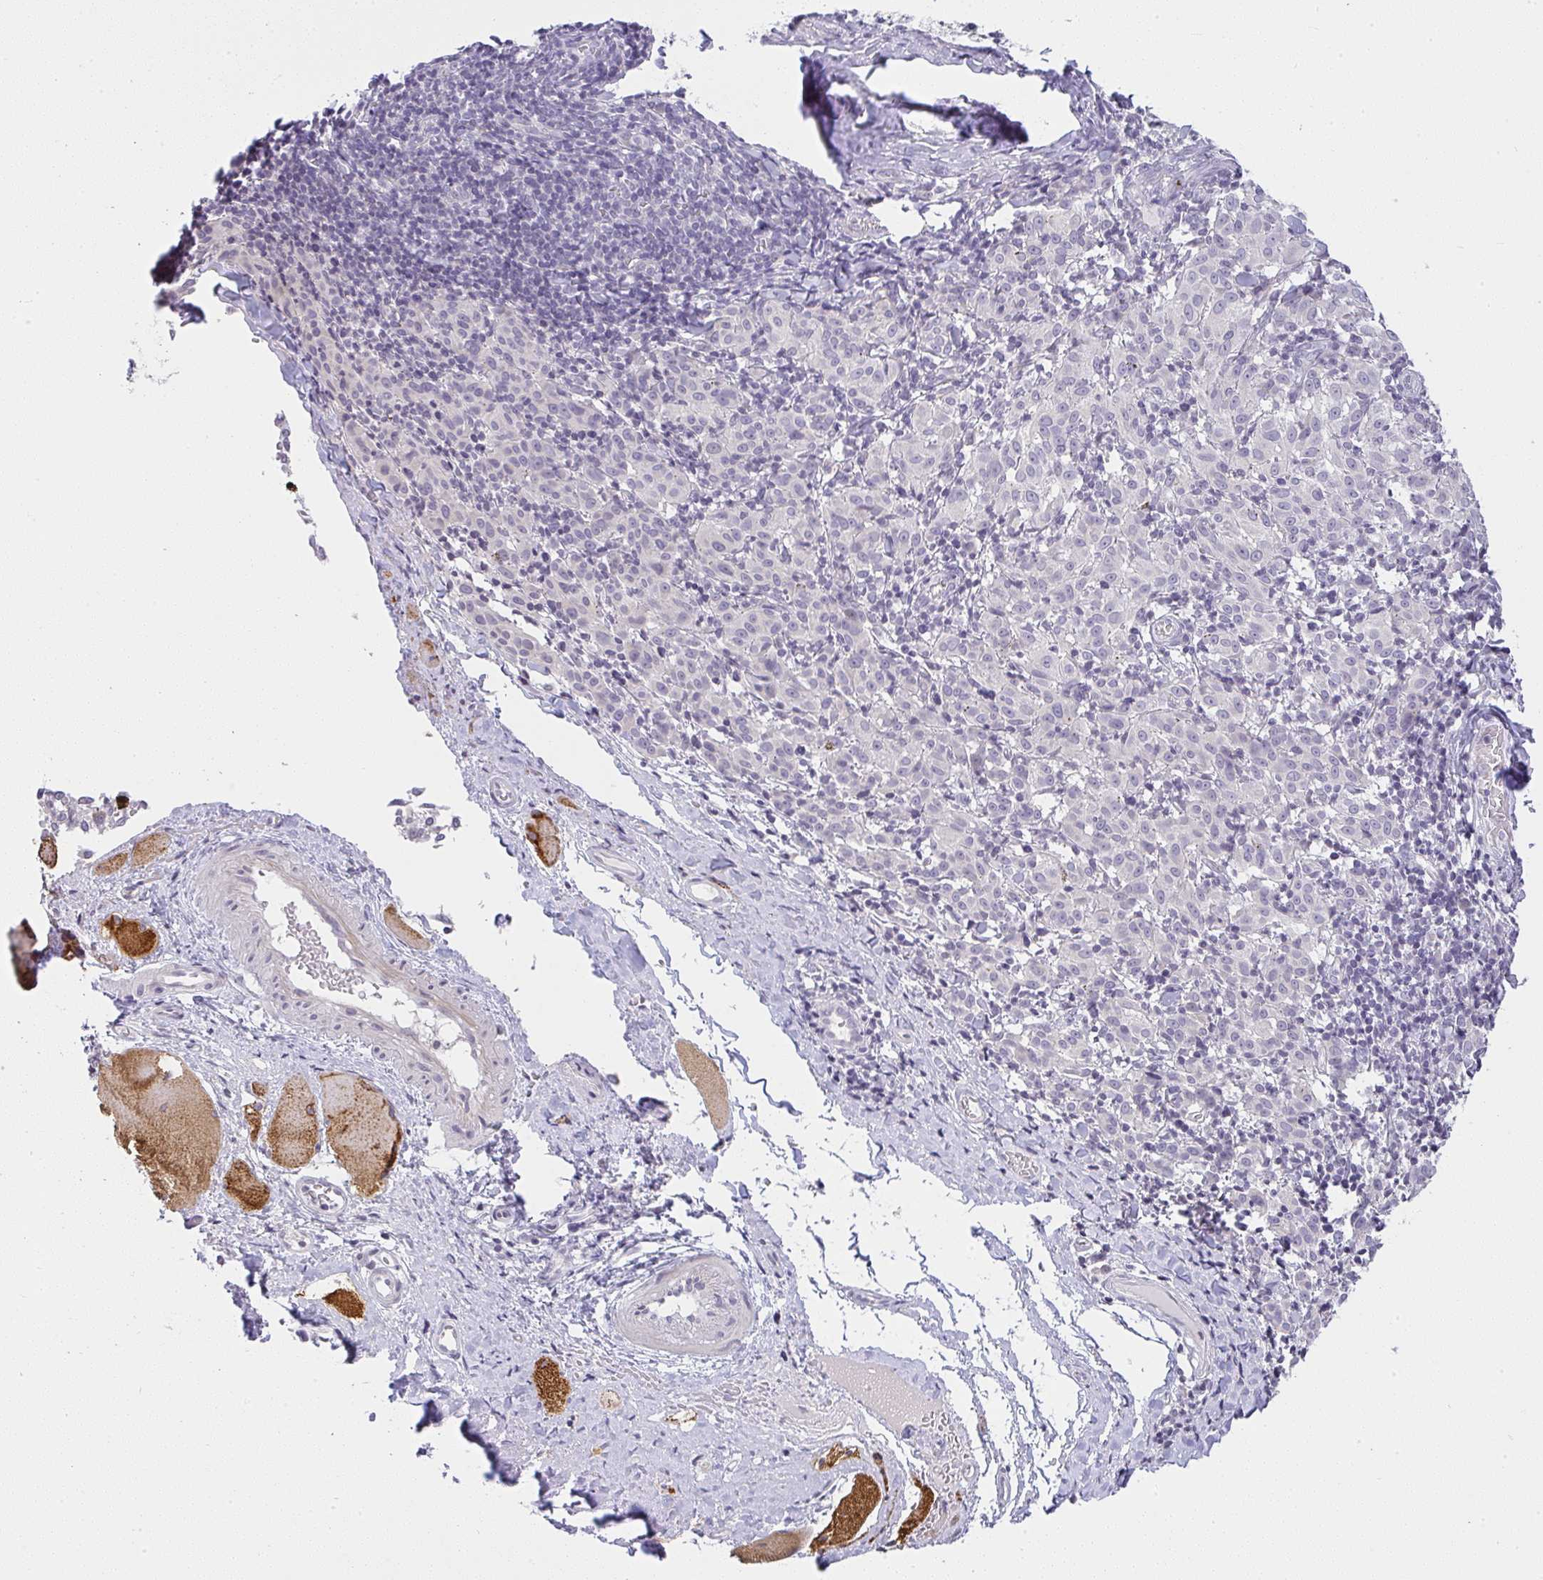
{"staining": {"intensity": "negative", "quantity": "none", "location": "none"}, "tissue": "melanoma", "cell_type": "Tumor cells", "image_type": "cancer", "snomed": [{"axis": "morphology", "description": "Malignant melanoma, NOS"}, {"axis": "topography", "description": "Skin"}], "caption": "An IHC histopathology image of melanoma is shown. There is no staining in tumor cells of melanoma. Nuclei are stained in blue.", "gene": "CACNA1S", "patient": {"sex": "female", "age": 72}}